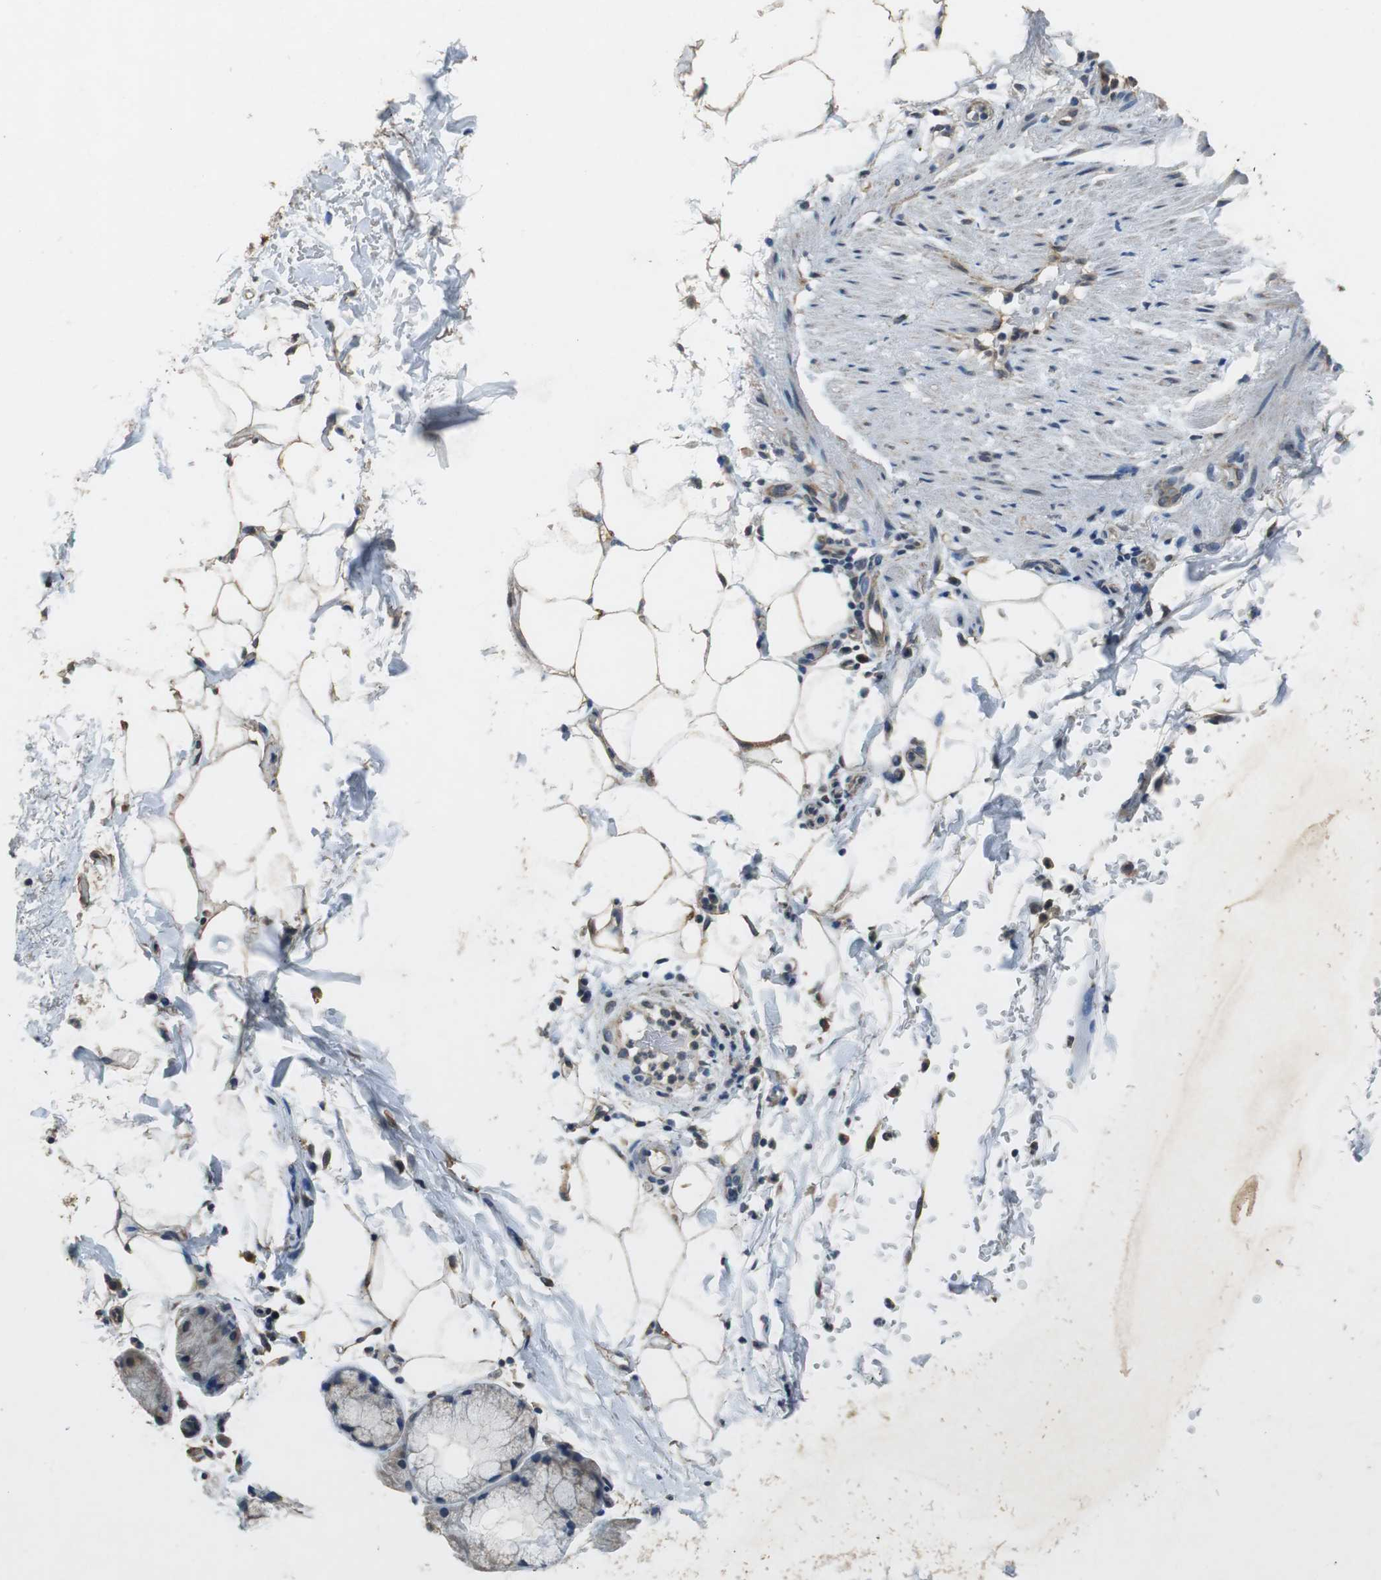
{"staining": {"intensity": "moderate", "quantity": ">75%", "location": "cytoplasmic/membranous"}, "tissue": "adipose tissue", "cell_type": "Adipocytes", "image_type": "normal", "snomed": [{"axis": "morphology", "description": "Normal tissue, NOS"}, {"axis": "topography", "description": "Cartilage tissue"}, {"axis": "topography", "description": "Bronchus"}], "caption": "Moderate cytoplasmic/membranous protein staining is present in approximately >75% of adipocytes in adipose tissue. The staining is performed using DAB (3,3'-diaminobenzidine) brown chromogen to label protein expression. The nuclei are counter-stained blue using hematoxylin.", "gene": "ALDH4A1", "patient": {"sex": "female", "age": 73}}